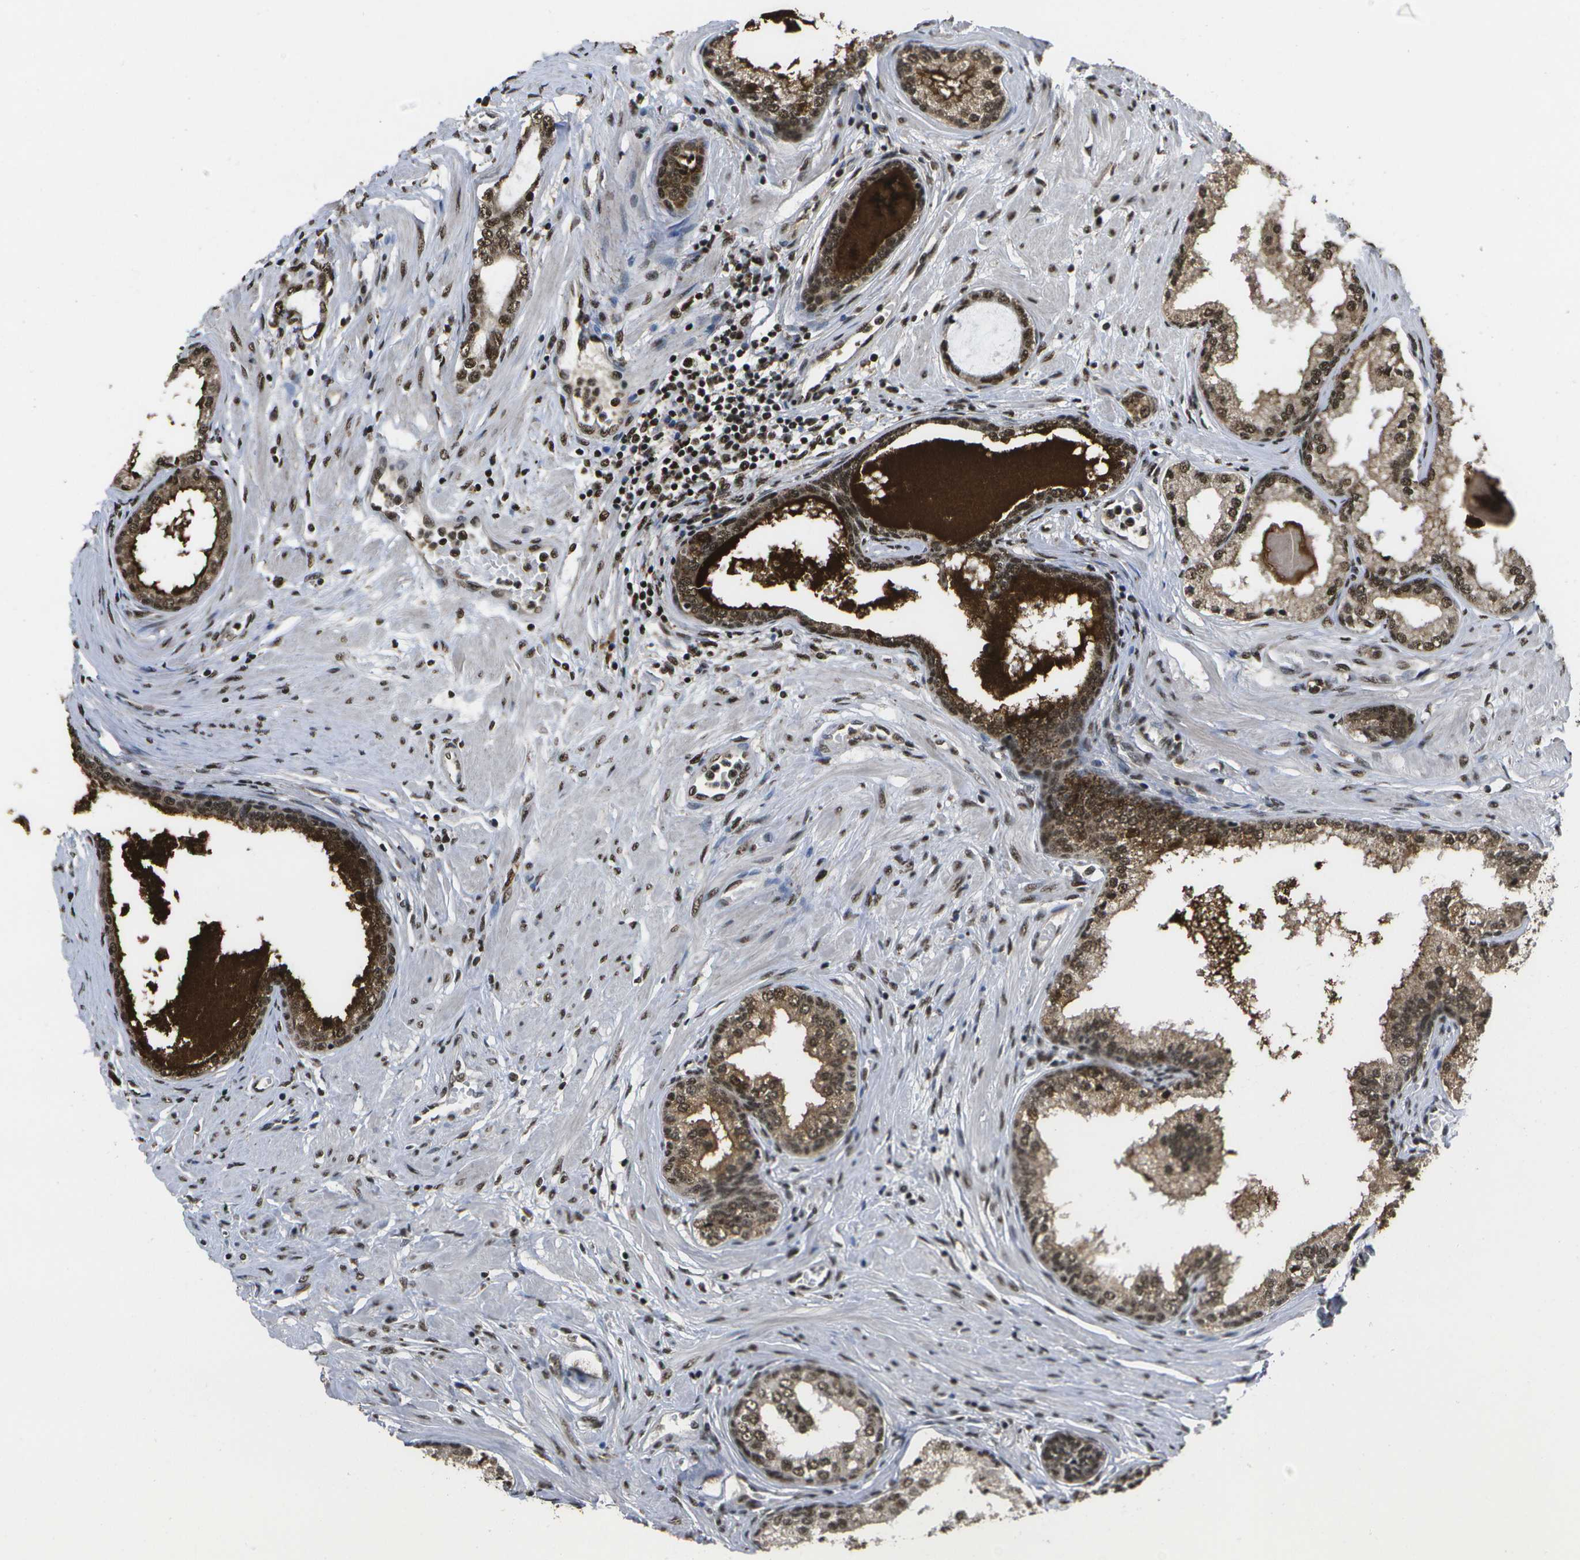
{"staining": {"intensity": "moderate", "quantity": ">75%", "location": "nuclear"}, "tissue": "prostate cancer", "cell_type": "Tumor cells", "image_type": "cancer", "snomed": [{"axis": "morphology", "description": "Adenocarcinoma, Low grade"}, {"axis": "topography", "description": "Prostate"}], "caption": "Protein expression analysis of prostate adenocarcinoma (low-grade) reveals moderate nuclear positivity in approximately >75% of tumor cells. Using DAB (3,3'-diaminobenzidine) (brown) and hematoxylin (blue) stains, captured at high magnification using brightfield microscopy.", "gene": "SPEN", "patient": {"sex": "male", "age": 63}}